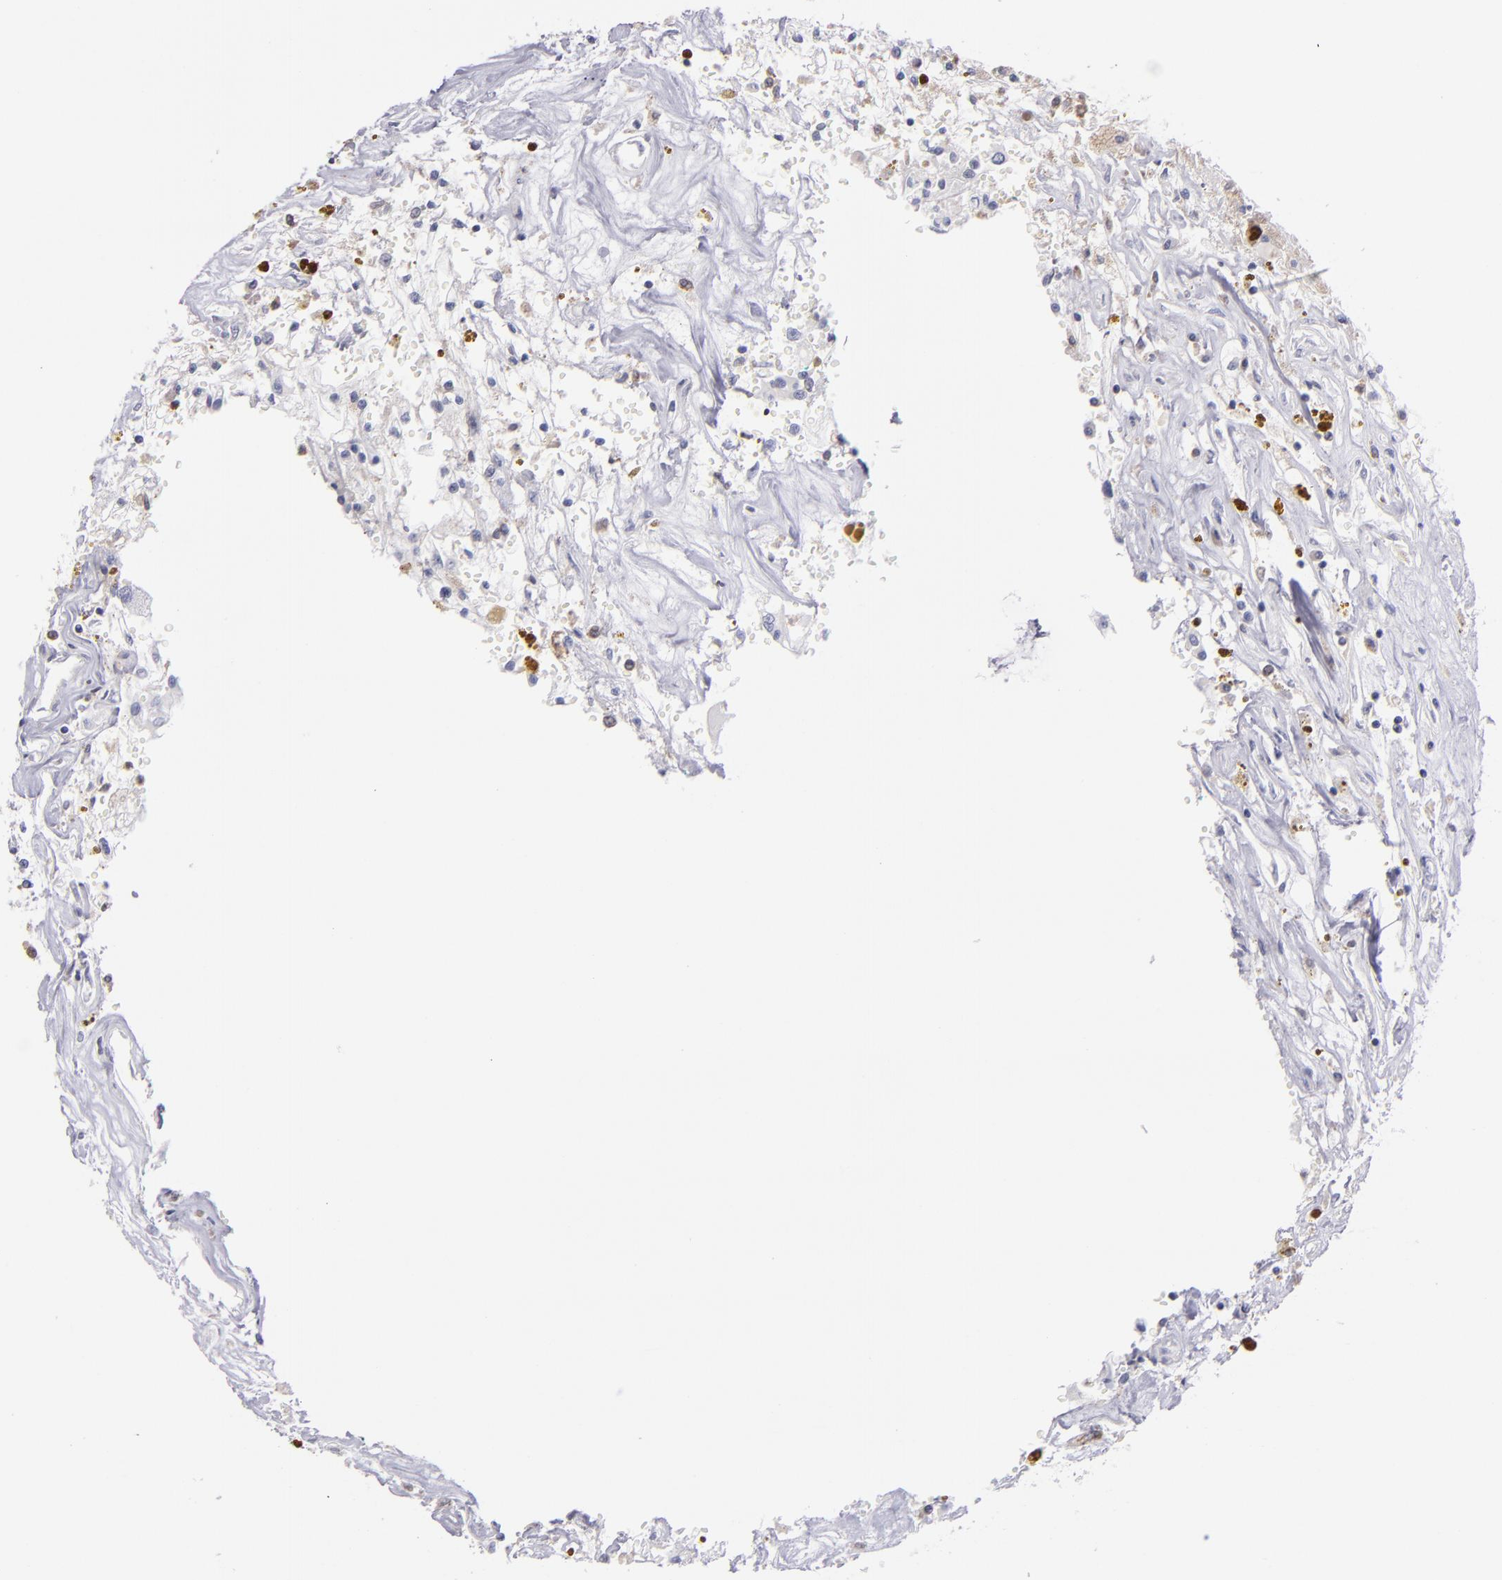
{"staining": {"intensity": "negative", "quantity": "none", "location": "none"}, "tissue": "renal cancer", "cell_type": "Tumor cells", "image_type": "cancer", "snomed": [{"axis": "morphology", "description": "Adenocarcinoma, NOS"}, {"axis": "topography", "description": "Kidney"}], "caption": "This histopathology image is of adenocarcinoma (renal) stained with immunohistochemistry to label a protein in brown with the nuclei are counter-stained blue. There is no expression in tumor cells. (DAB immunohistochemistry, high magnification).", "gene": "PRKCD", "patient": {"sex": "male", "age": 78}}